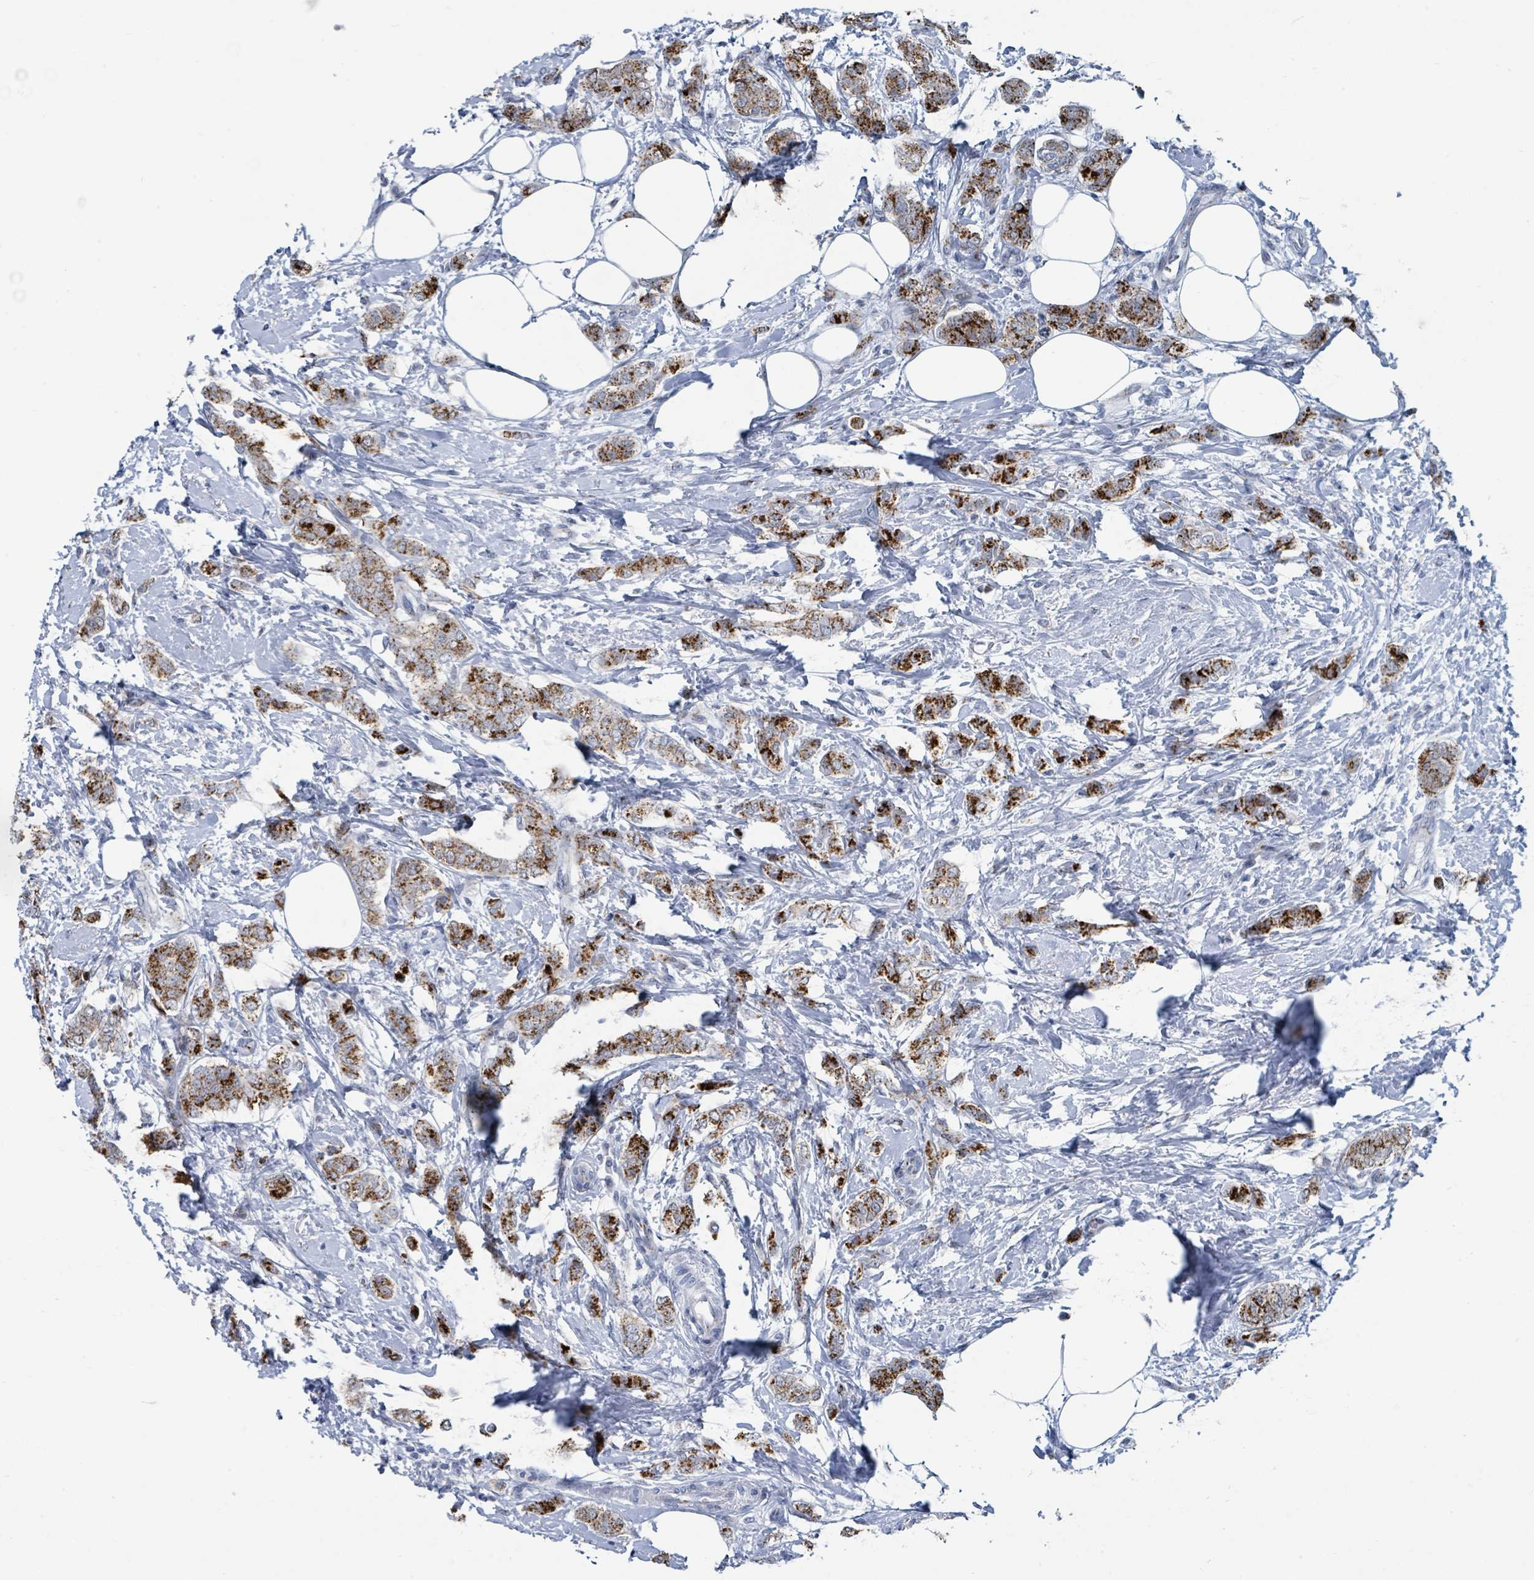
{"staining": {"intensity": "strong", "quantity": "25%-75%", "location": "cytoplasmic/membranous"}, "tissue": "breast cancer", "cell_type": "Tumor cells", "image_type": "cancer", "snomed": [{"axis": "morphology", "description": "Duct carcinoma"}, {"axis": "topography", "description": "Breast"}], "caption": "Intraductal carcinoma (breast) stained with DAB (3,3'-diaminobenzidine) IHC reveals high levels of strong cytoplasmic/membranous expression in approximately 25%-75% of tumor cells. (Stains: DAB (3,3'-diaminobenzidine) in brown, nuclei in blue, Microscopy: brightfield microscopy at high magnification).", "gene": "DCAF5", "patient": {"sex": "female", "age": 72}}